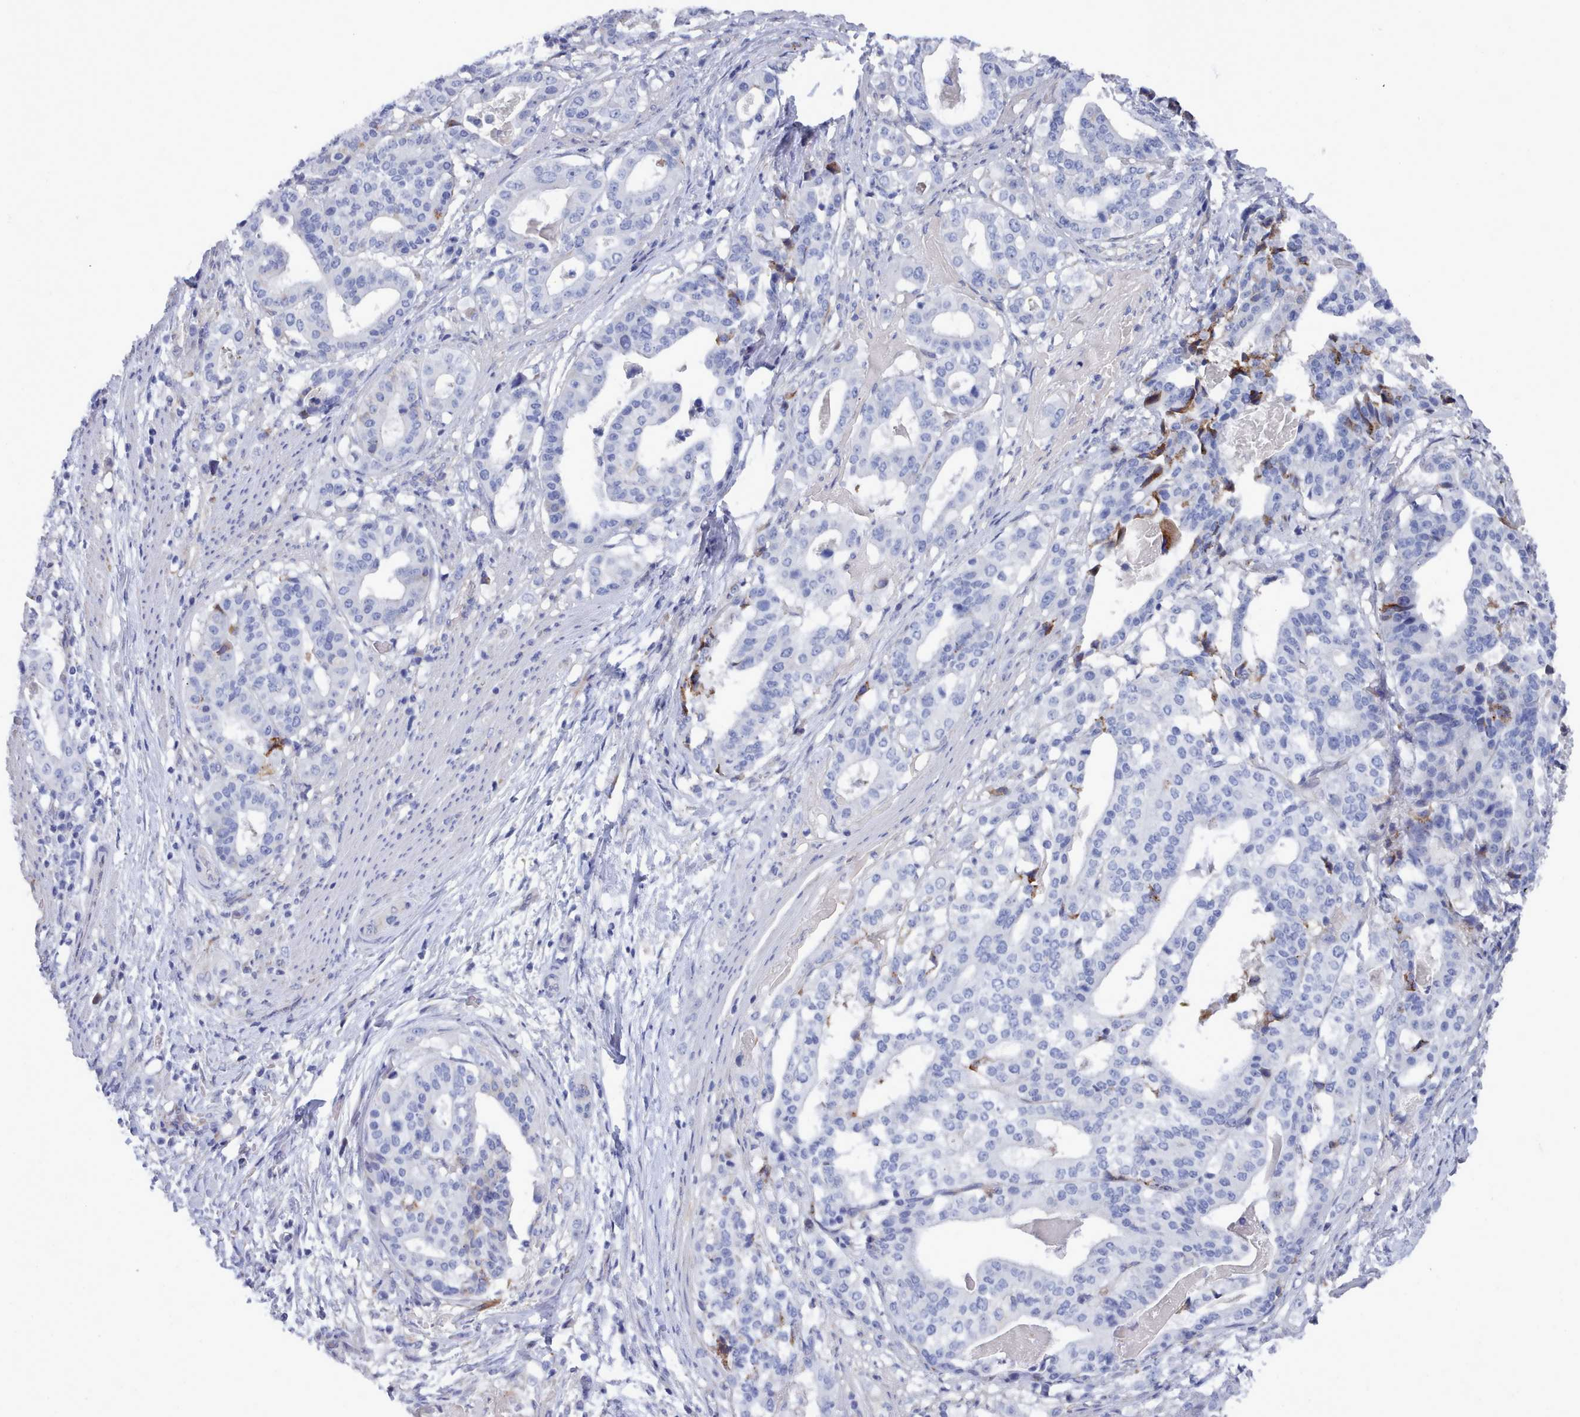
{"staining": {"intensity": "negative", "quantity": "none", "location": "none"}, "tissue": "stomach cancer", "cell_type": "Tumor cells", "image_type": "cancer", "snomed": [{"axis": "morphology", "description": "Adenocarcinoma, NOS"}, {"axis": "topography", "description": "Stomach"}], "caption": "Stomach adenocarcinoma was stained to show a protein in brown. There is no significant expression in tumor cells.", "gene": "PDE4C", "patient": {"sex": "male", "age": 48}}